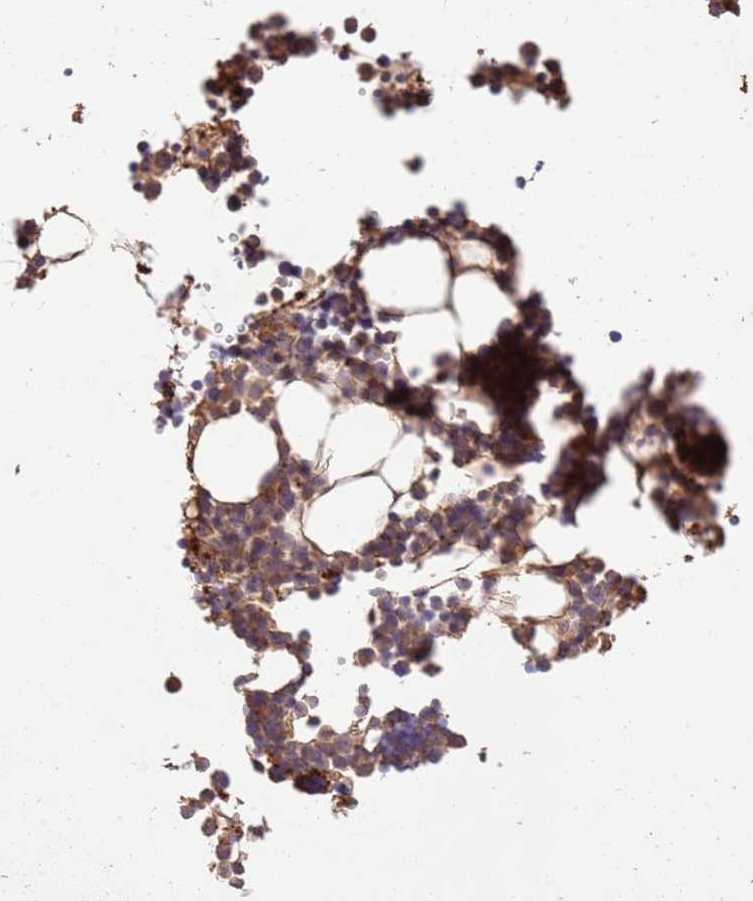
{"staining": {"intensity": "strong", "quantity": "25%-75%", "location": "cytoplasmic/membranous"}, "tissue": "bone marrow", "cell_type": "Hematopoietic cells", "image_type": "normal", "snomed": [{"axis": "morphology", "description": "Normal tissue, NOS"}, {"axis": "topography", "description": "Bone marrow"}], "caption": "DAB immunohistochemical staining of unremarkable human bone marrow demonstrates strong cytoplasmic/membranous protein staining in about 25%-75% of hematopoietic cells.", "gene": "LRRC28", "patient": {"sex": "male", "age": 15}}